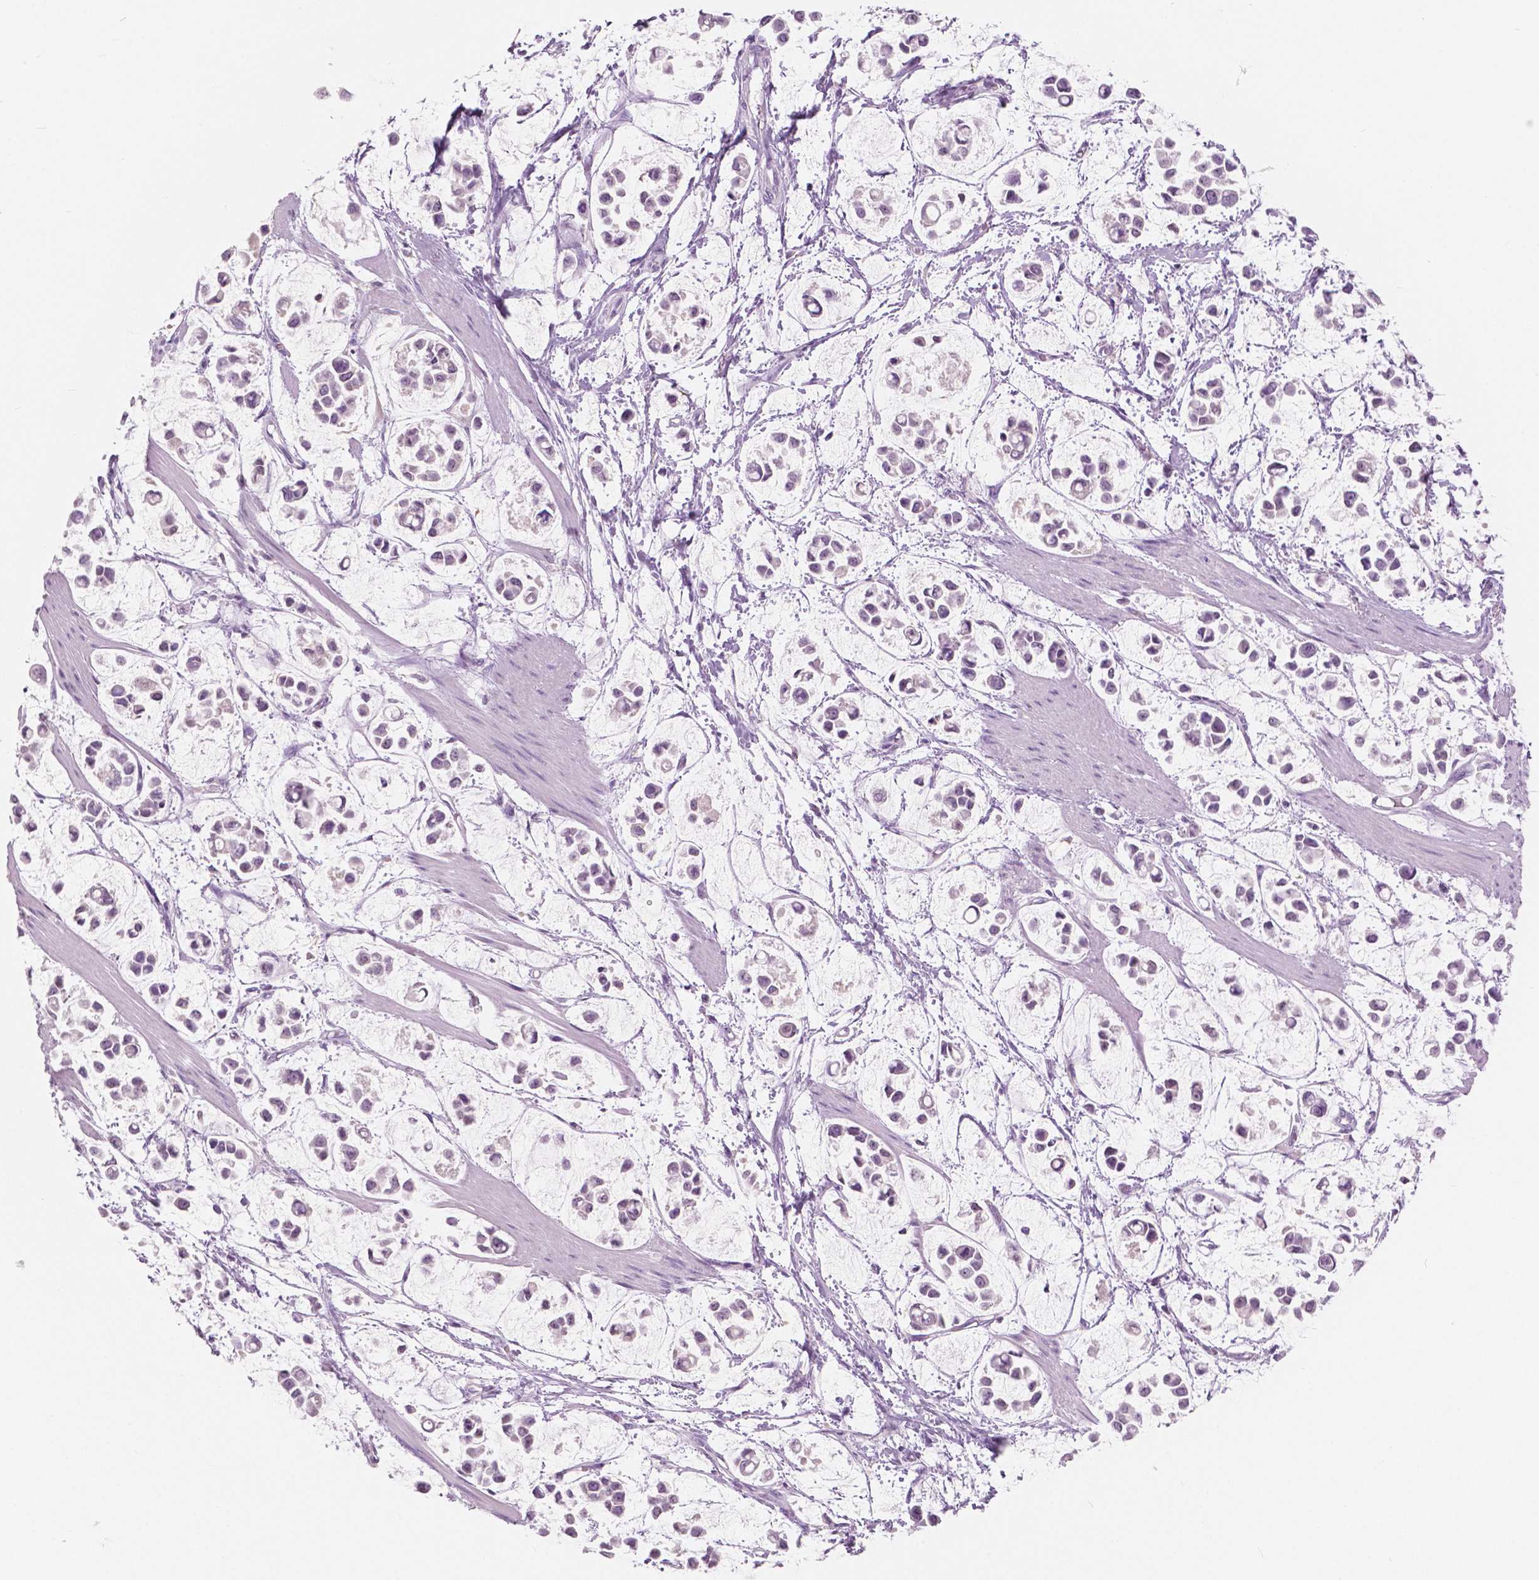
{"staining": {"intensity": "negative", "quantity": "none", "location": "none"}, "tissue": "stomach cancer", "cell_type": "Tumor cells", "image_type": "cancer", "snomed": [{"axis": "morphology", "description": "Adenocarcinoma, NOS"}, {"axis": "topography", "description": "Stomach"}], "caption": "Tumor cells are negative for brown protein staining in adenocarcinoma (stomach).", "gene": "GALM", "patient": {"sex": "male", "age": 82}}